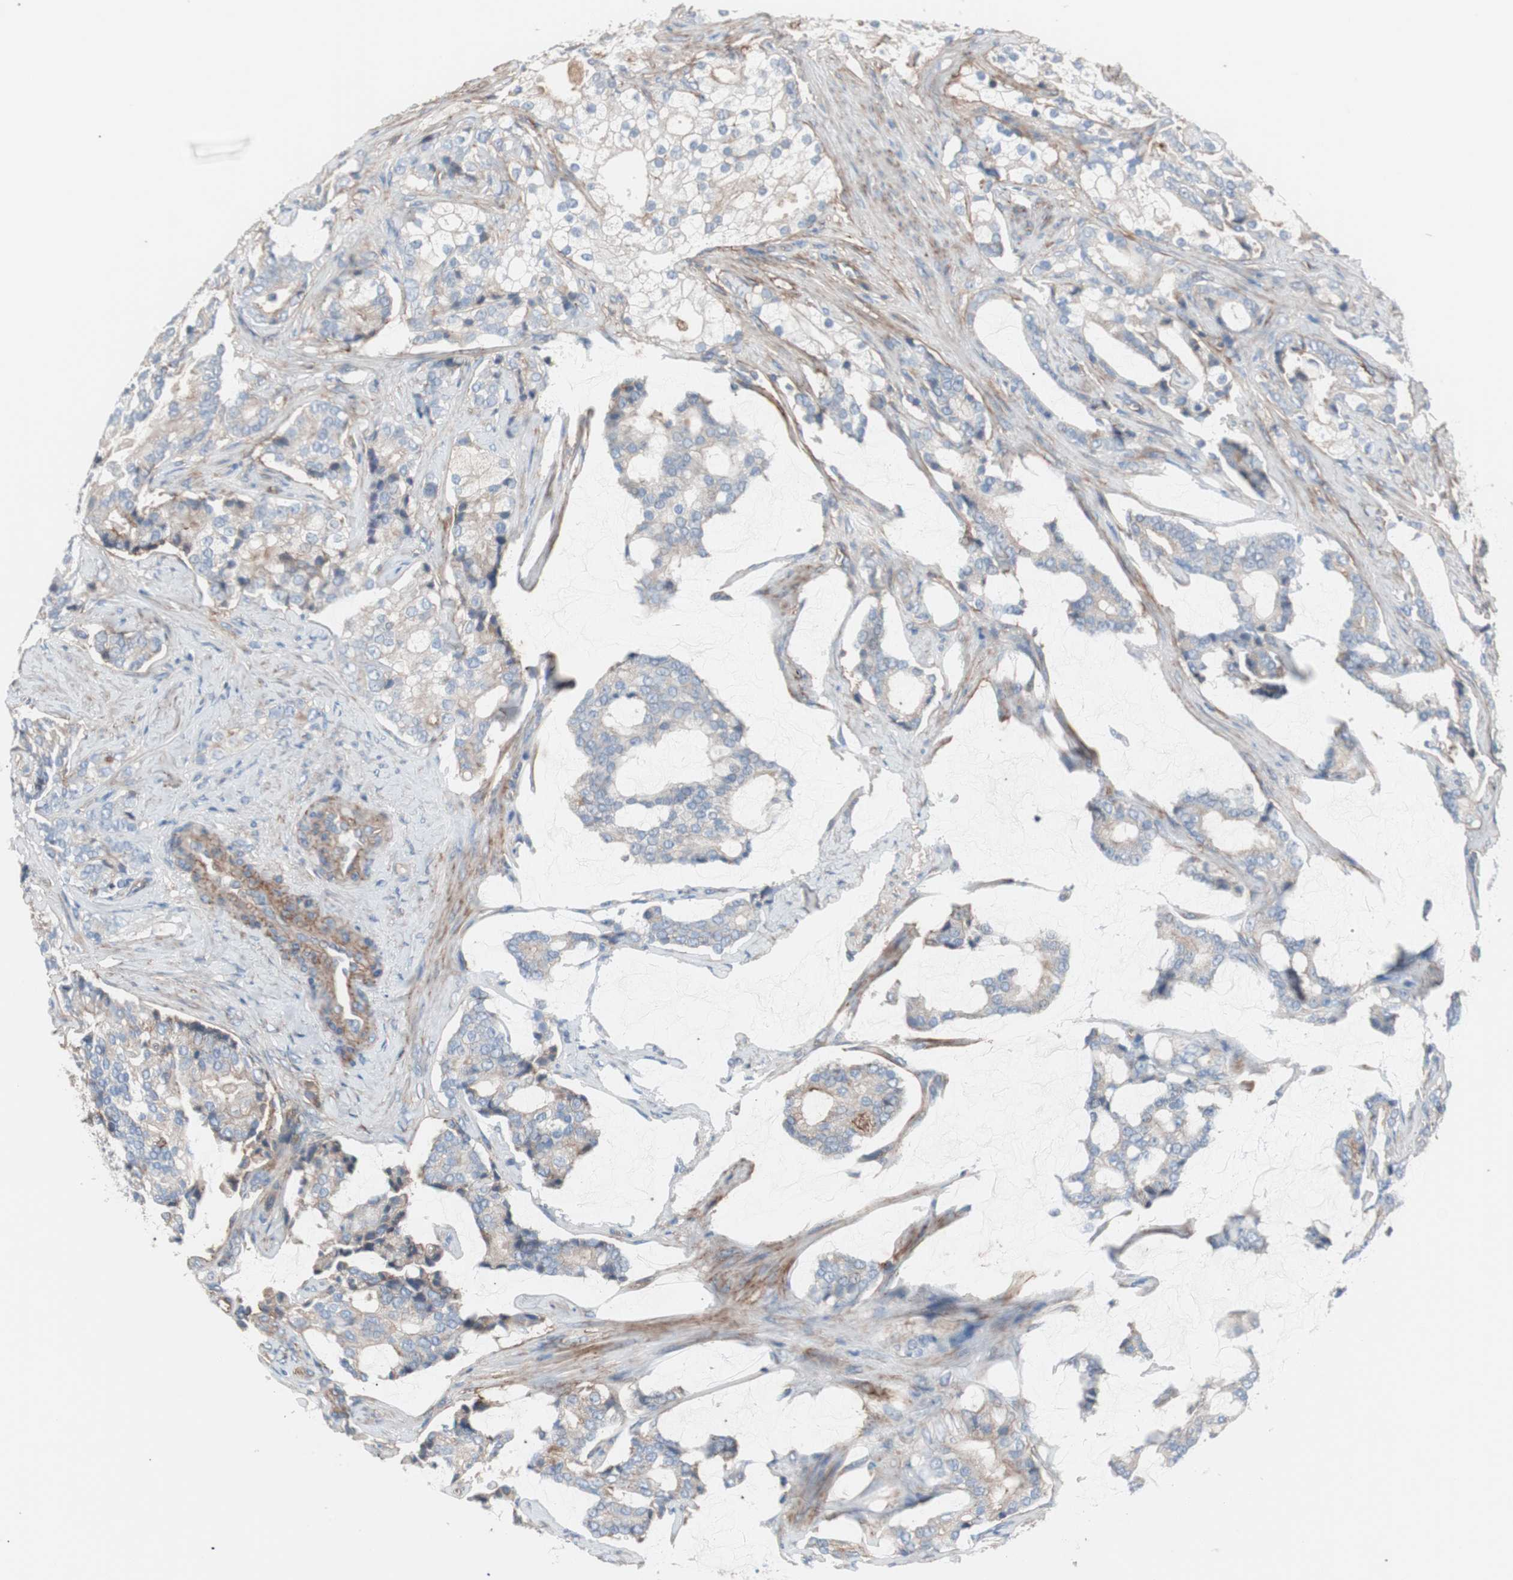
{"staining": {"intensity": "weak", "quantity": "25%-75%", "location": "cytoplasmic/membranous"}, "tissue": "prostate cancer", "cell_type": "Tumor cells", "image_type": "cancer", "snomed": [{"axis": "morphology", "description": "Adenocarcinoma, Low grade"}, {"axis": "topography", "description": "Prostate"}], "caption": "Brown immunohistochemical staining in prostate adenocarcinoma (low-grade) reveals weak cytoplasmic/membranous positivity in about 25%-75% of tumor cells. The protein is shown in brown color, while the nuclei are stained blue.", "gene": "CD81", "patient": {"sex": "male", "age": 58}}